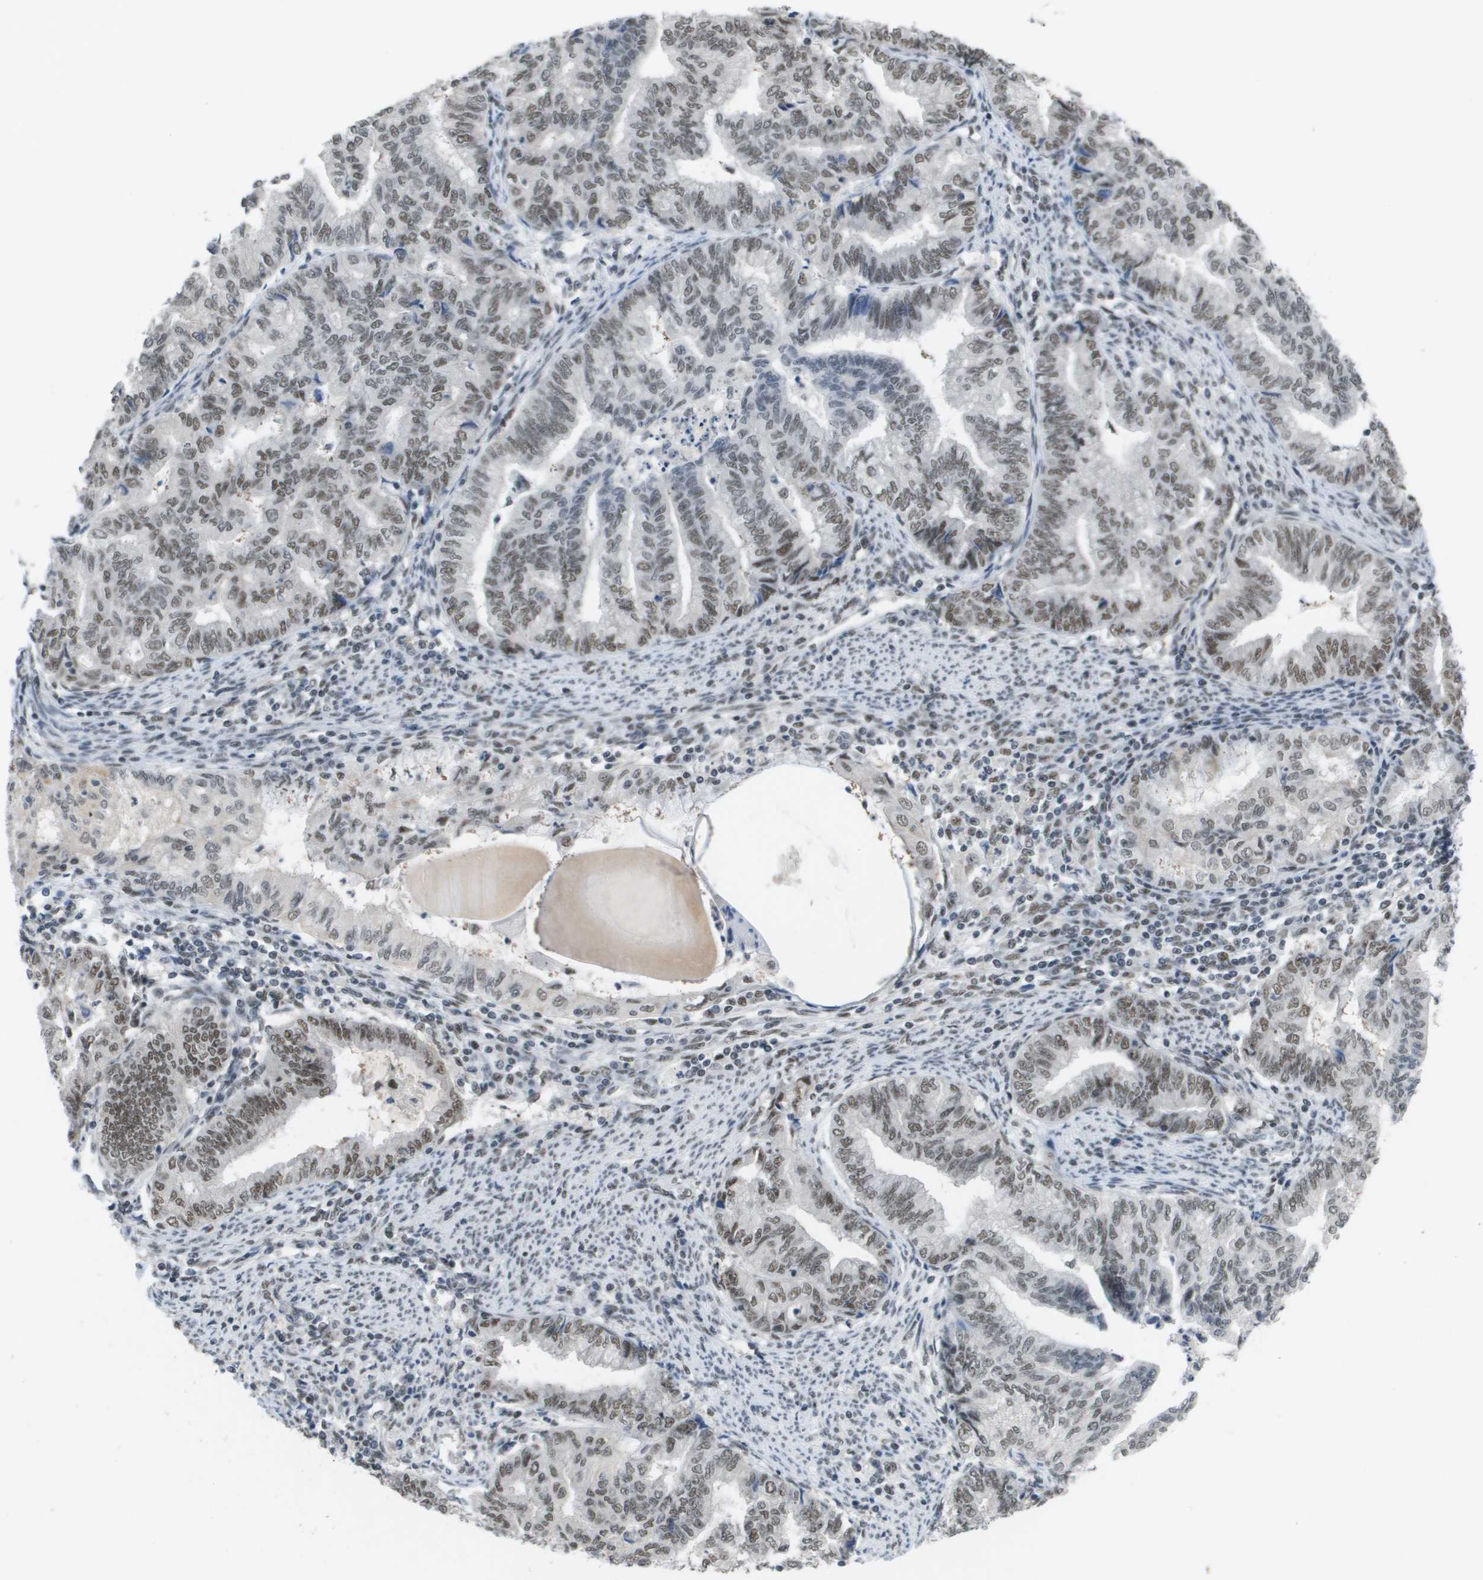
{"staining": {"intensity": "weak", "quantity": ">75%", "location": "nuclear"}, "tissue": "endometrial cancer", "cell_type": "Tumor cells", "image_type": "cancer", "snomed": [{"axis": "morphology", "description": "Adenocarcinoma, NOS"}, {"axis": "topography", "description": "Endometrium"}], "caption": "A histopathology image of human adenocarcinoma (endometrial) stained for a protein demonstrates weak nuclear brown staining in tumor cells. (IHC, brightfield microscopy, high magnification).", "gene": "ISY1", "patient": {"sex": "female", "age": 79}}